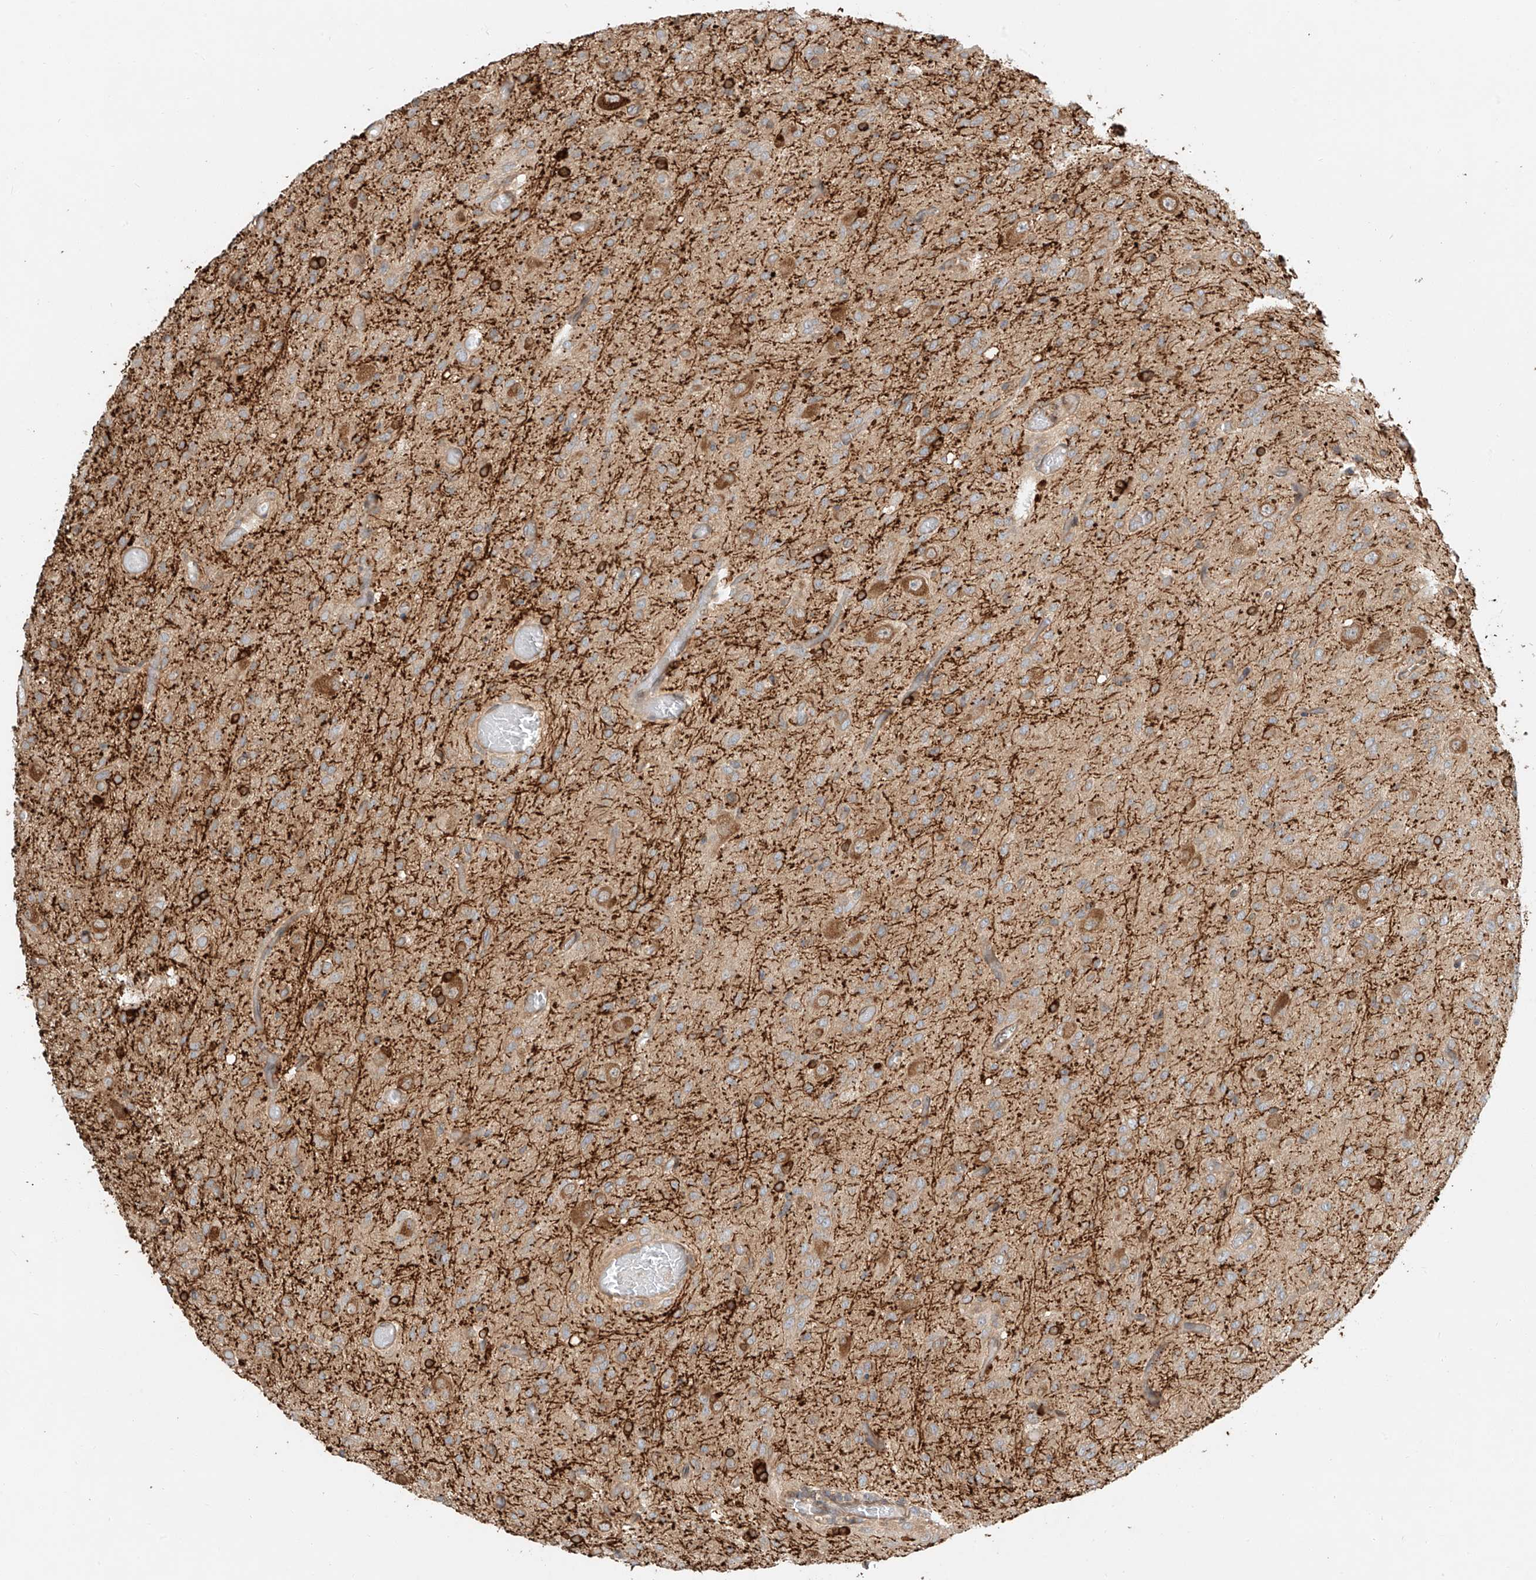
{"staining": {"intensity": "weak", "quantity": ">75%", "location": "cytoplasmic/membranous"}, "tissue": "glioma", "cell_type": "Tumor cells", "image_type": "cancer", "snomed": [{"axis": "morphology", "description": "Glioma, malignant, High grade"}, {"axis": "topography", "description": "Brain"}], "caption": "IHC micrograph of neoplastic tissue: glioma stained using immunohistochemistry shows low levels of weak protein expression localized specifically in the cytoplasmic/membranous of tumor cells, appearing as a cytoplasmic/membranous brown color.", "gene": "CEP162", "patient": {"sex": "female", "age": 59}}